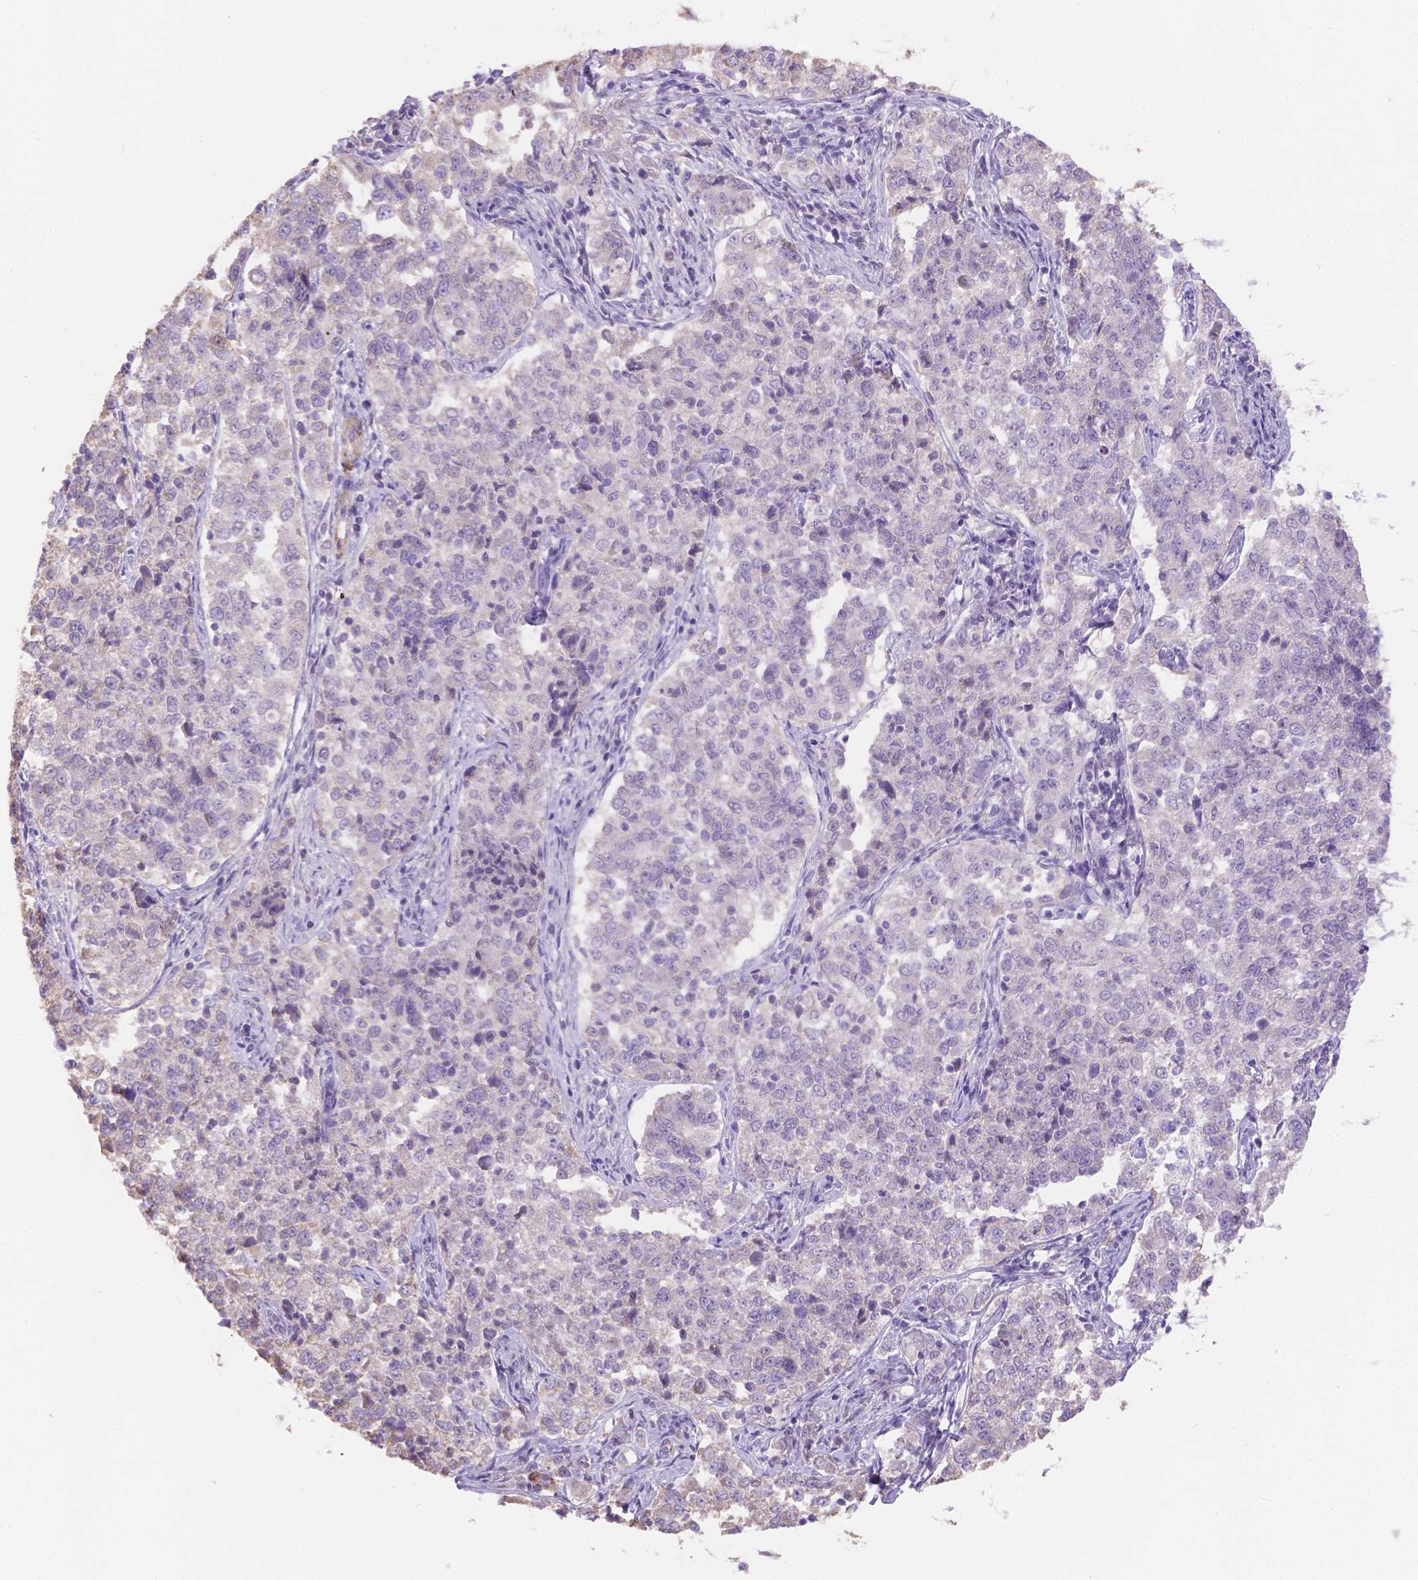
{"staining": {"intensity": "negative", "quantity": "none", "location": "none"}, "tissue": "endometrial cancer", "cell_type": "Tumor cells", "image_type": "cancer", "snomed": [{"axis": "morphology", "description": "Adenocarcinoma, NOS"}, {"axis": "topography", "description": "Endometrium"}], "caption": "Photomicrograph shows no significant protein staining in tumor cells of endometrial cancer (adenocarcinoma).", "gene": "NXPE2", "patient": {"sex": "female", "age": 43}}